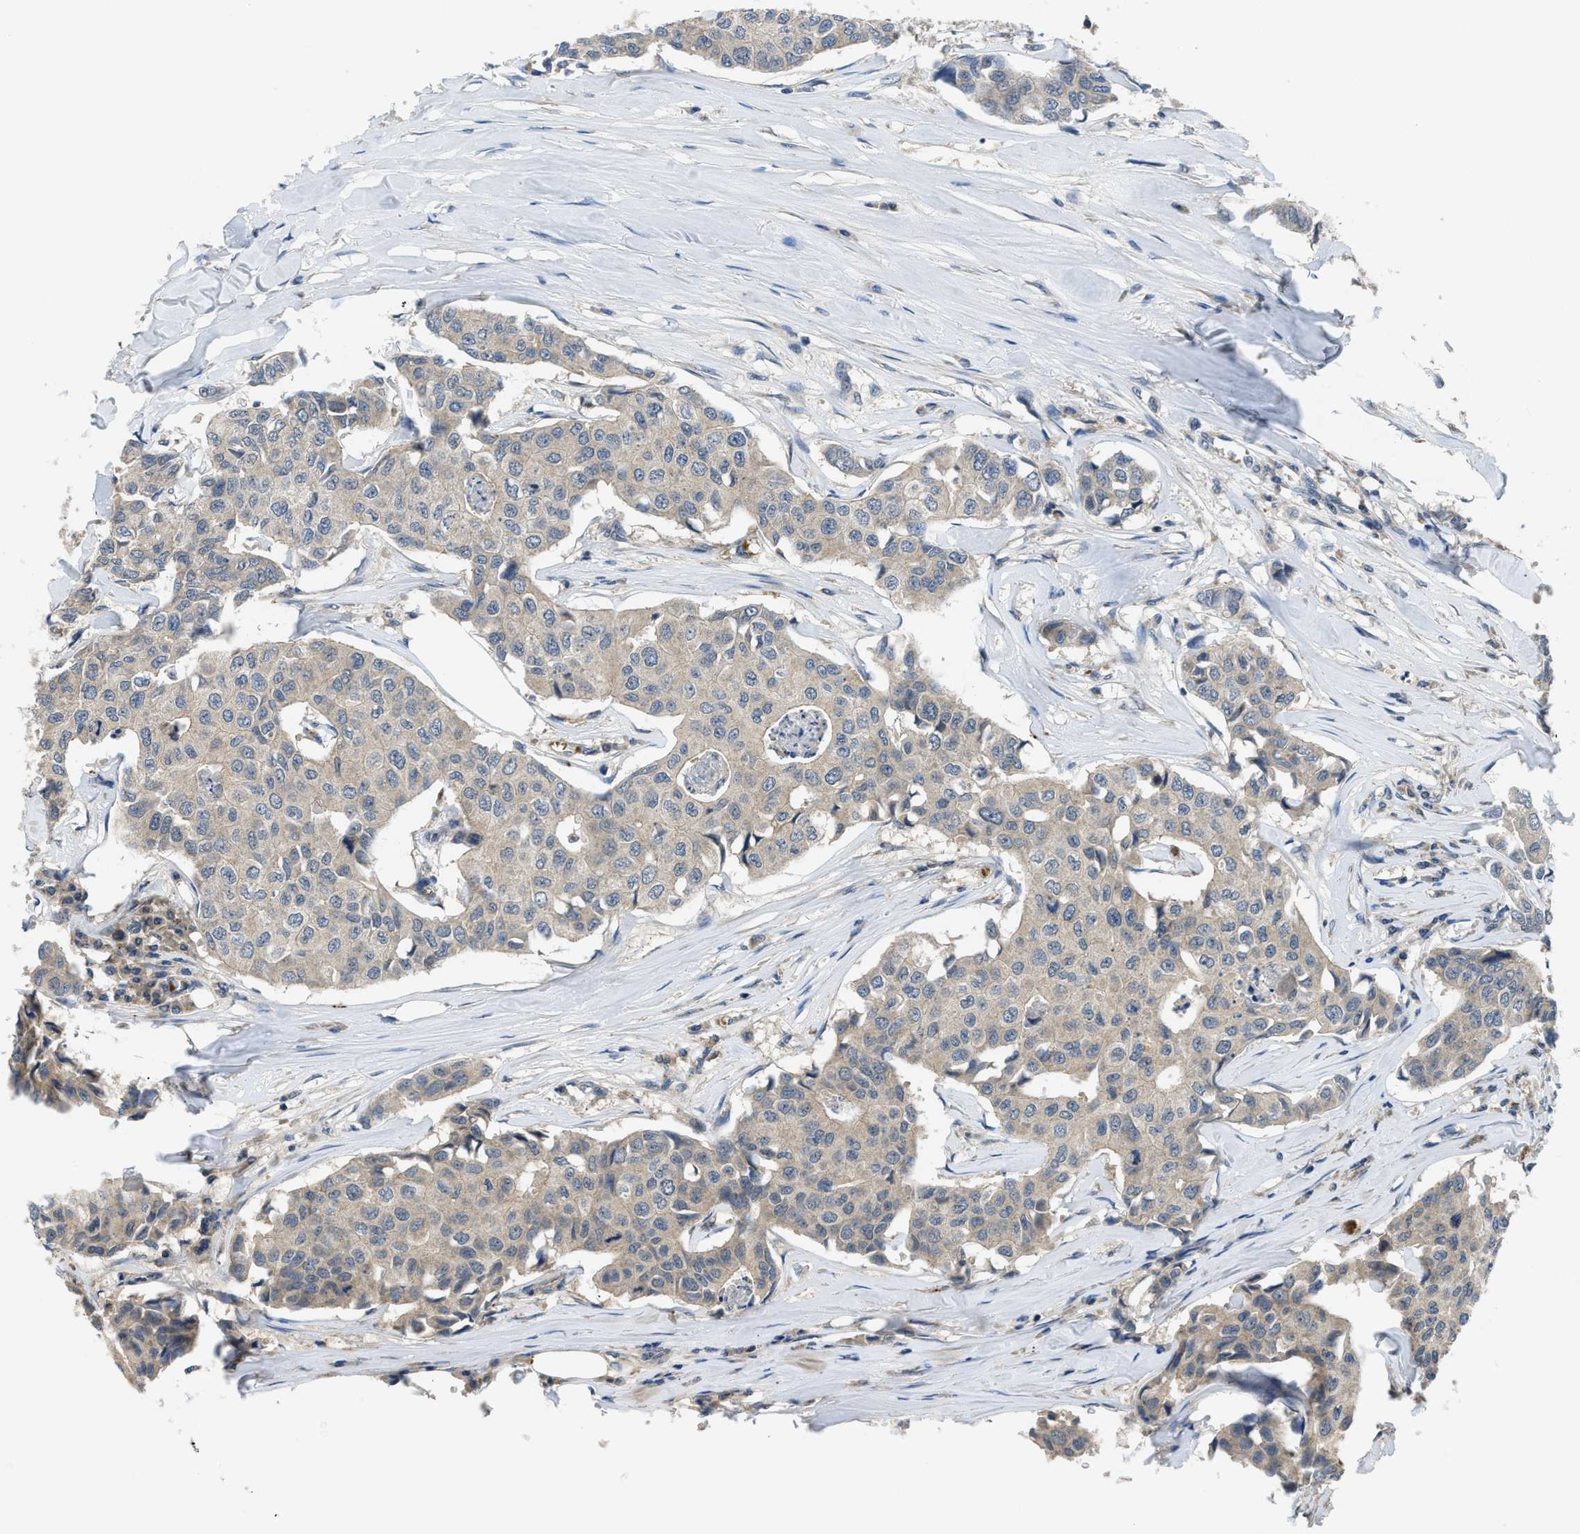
{"staining": {"intensity": "weak", "quantity": ">75%", "location": "cytoplasmic/membranous"}, "tissue": "breast cancer", "cell_type": "Tumor cells", "image_type": "cancer", "snomed": [{"axis": "morphology", "description": "Duct carcinoma"}, {"axis": "topography", "description": "Breast"}], "caption": "Brown immunohistochemical staining in human breast invasive ductal carcinoma reveals weak cytoplasmic/membranous staining in about >75% of tumor cells.", "gene": "PDE7A", "patient": {"sex": "female", "age": 80}}